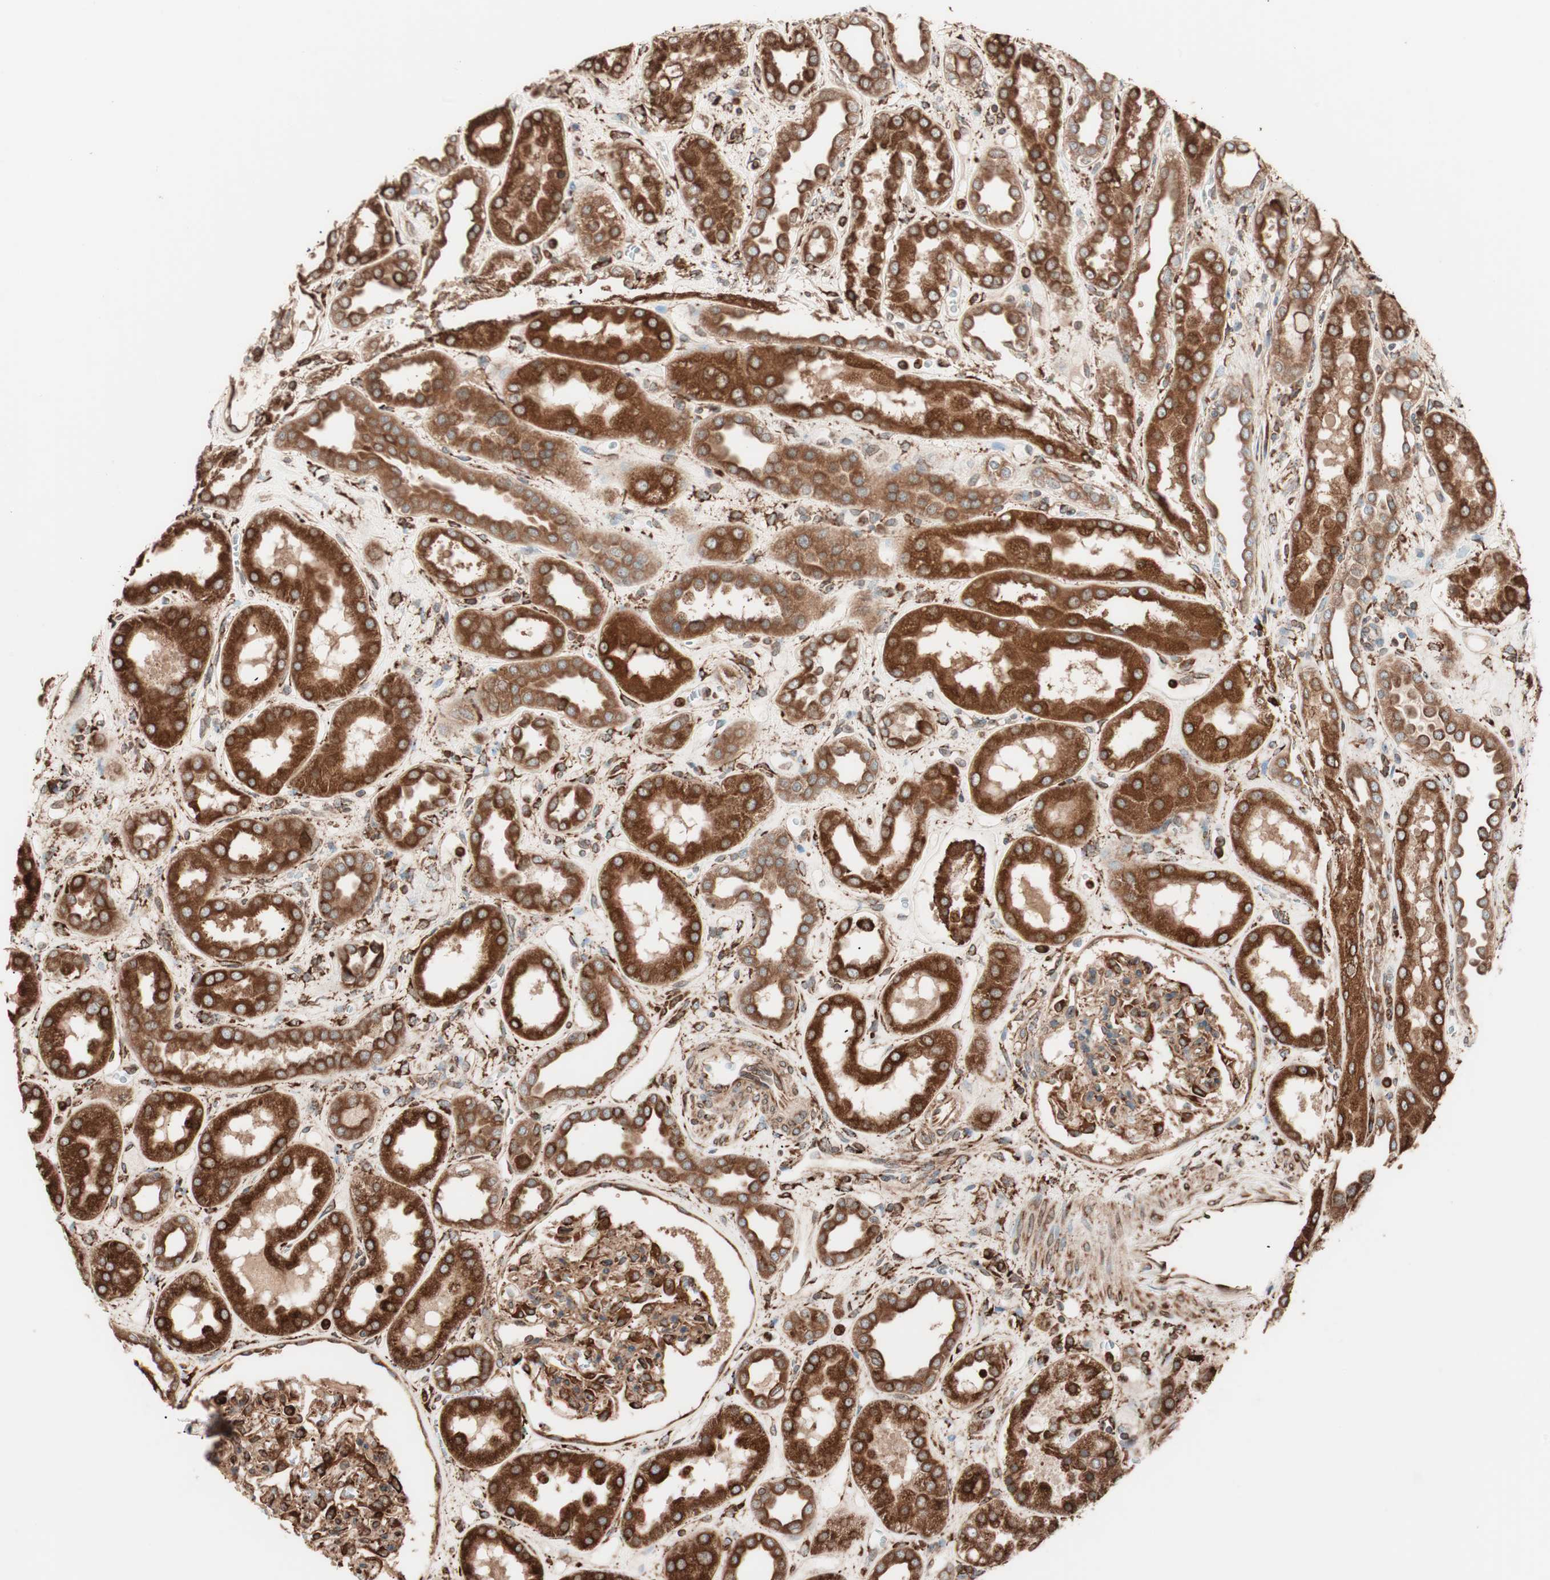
{"staining": {"intensity": "moderate", "quantity": ">75%", "location": "cytoplasmic/membranous"}, "tissue": "kidney", "cell_type": "Cells in glomeruli", "image_type": "normal", "snomed": [{"axis": "morphology", "description": "Normal tissue, NOS"}, {"axis": "topography", "description": "Kidney"}], "caption": "Normal kidney displays moderate cytoplasmic/membranous staining in approximately >75% of cells in glomeruli, visualized by immunohistochemistry. (IHC, brightfield microscopy, high magnification).", "gene": "VEGFA", "patient": {"sex": "male", "age": 59}}